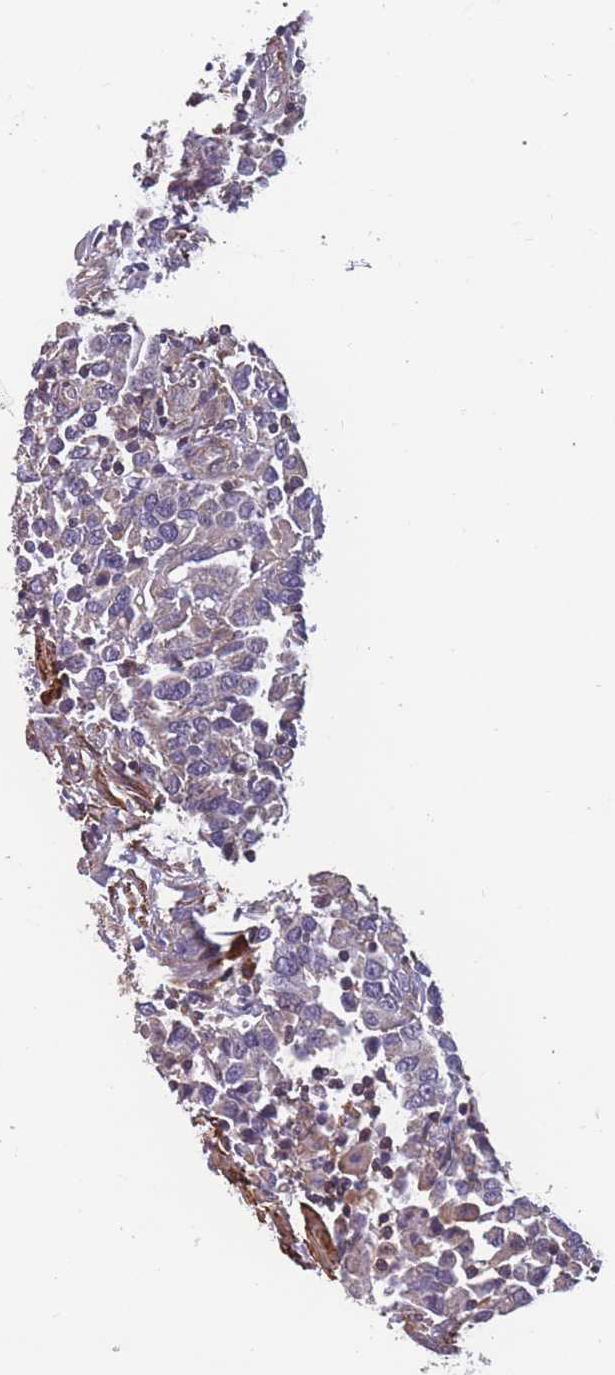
{"staining": {"intensity": "negative", "quantity": "none", "location": "none"}, "tissue": "urothelial cancer", "cell_type": "Tumor cells", "image_type": "cancer", "snomed": [{"axis": "morphology", "description": "Urothelial carcinoma, High grade"}, {"axis": "topography", "description": "Urinary bladder"}], "caption": "This is an IHC micrograph of human high-grade urothelial carcinoma. There is no expression in tumor cells.", "gene": "TOMM40L", "patient": {"sex": "male", "age": 61}}